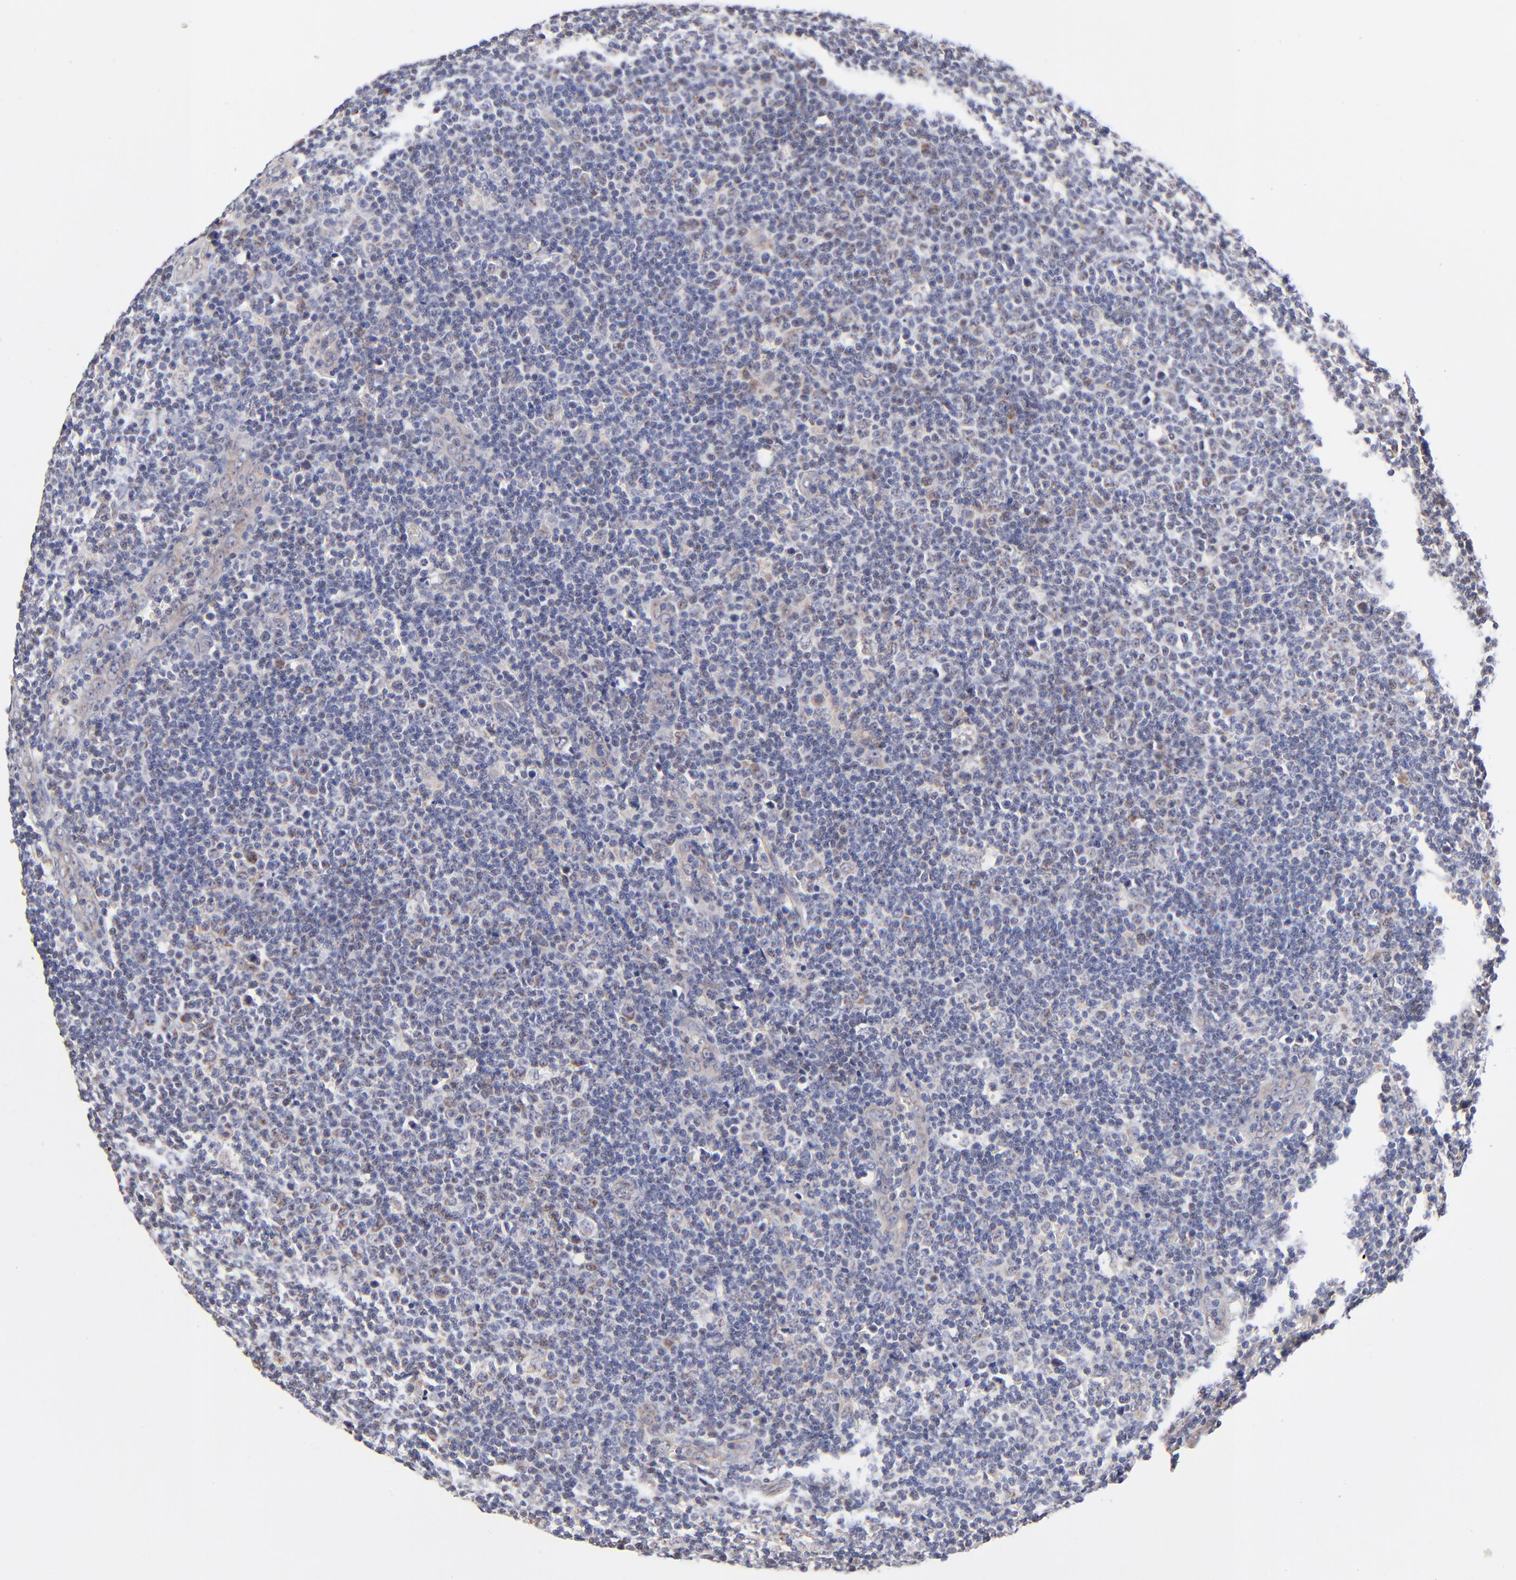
{"staining": {"intensity": "negative", "quantity": "none", "location": "none"}, "tissue": "lymphoma", "cell_type": "Tumor cells", "image_type": "cancer", "snomed": [{"axis": "morphology", "description": "Malignant lymphoma, non-Hodgkin's type, Low grade"}, {"axis": "topography", "description": "Lymph node"}], "caption": "The photomicrograph reveals no staining of tumor cells in lymphoma. (DAB (3,3'-diaminobenzidine) immunohistochemistry (IHC) with hematoxylin counter stain).", "gene": "FBXL12", "patient": {"sex": "male", "age": 74}}